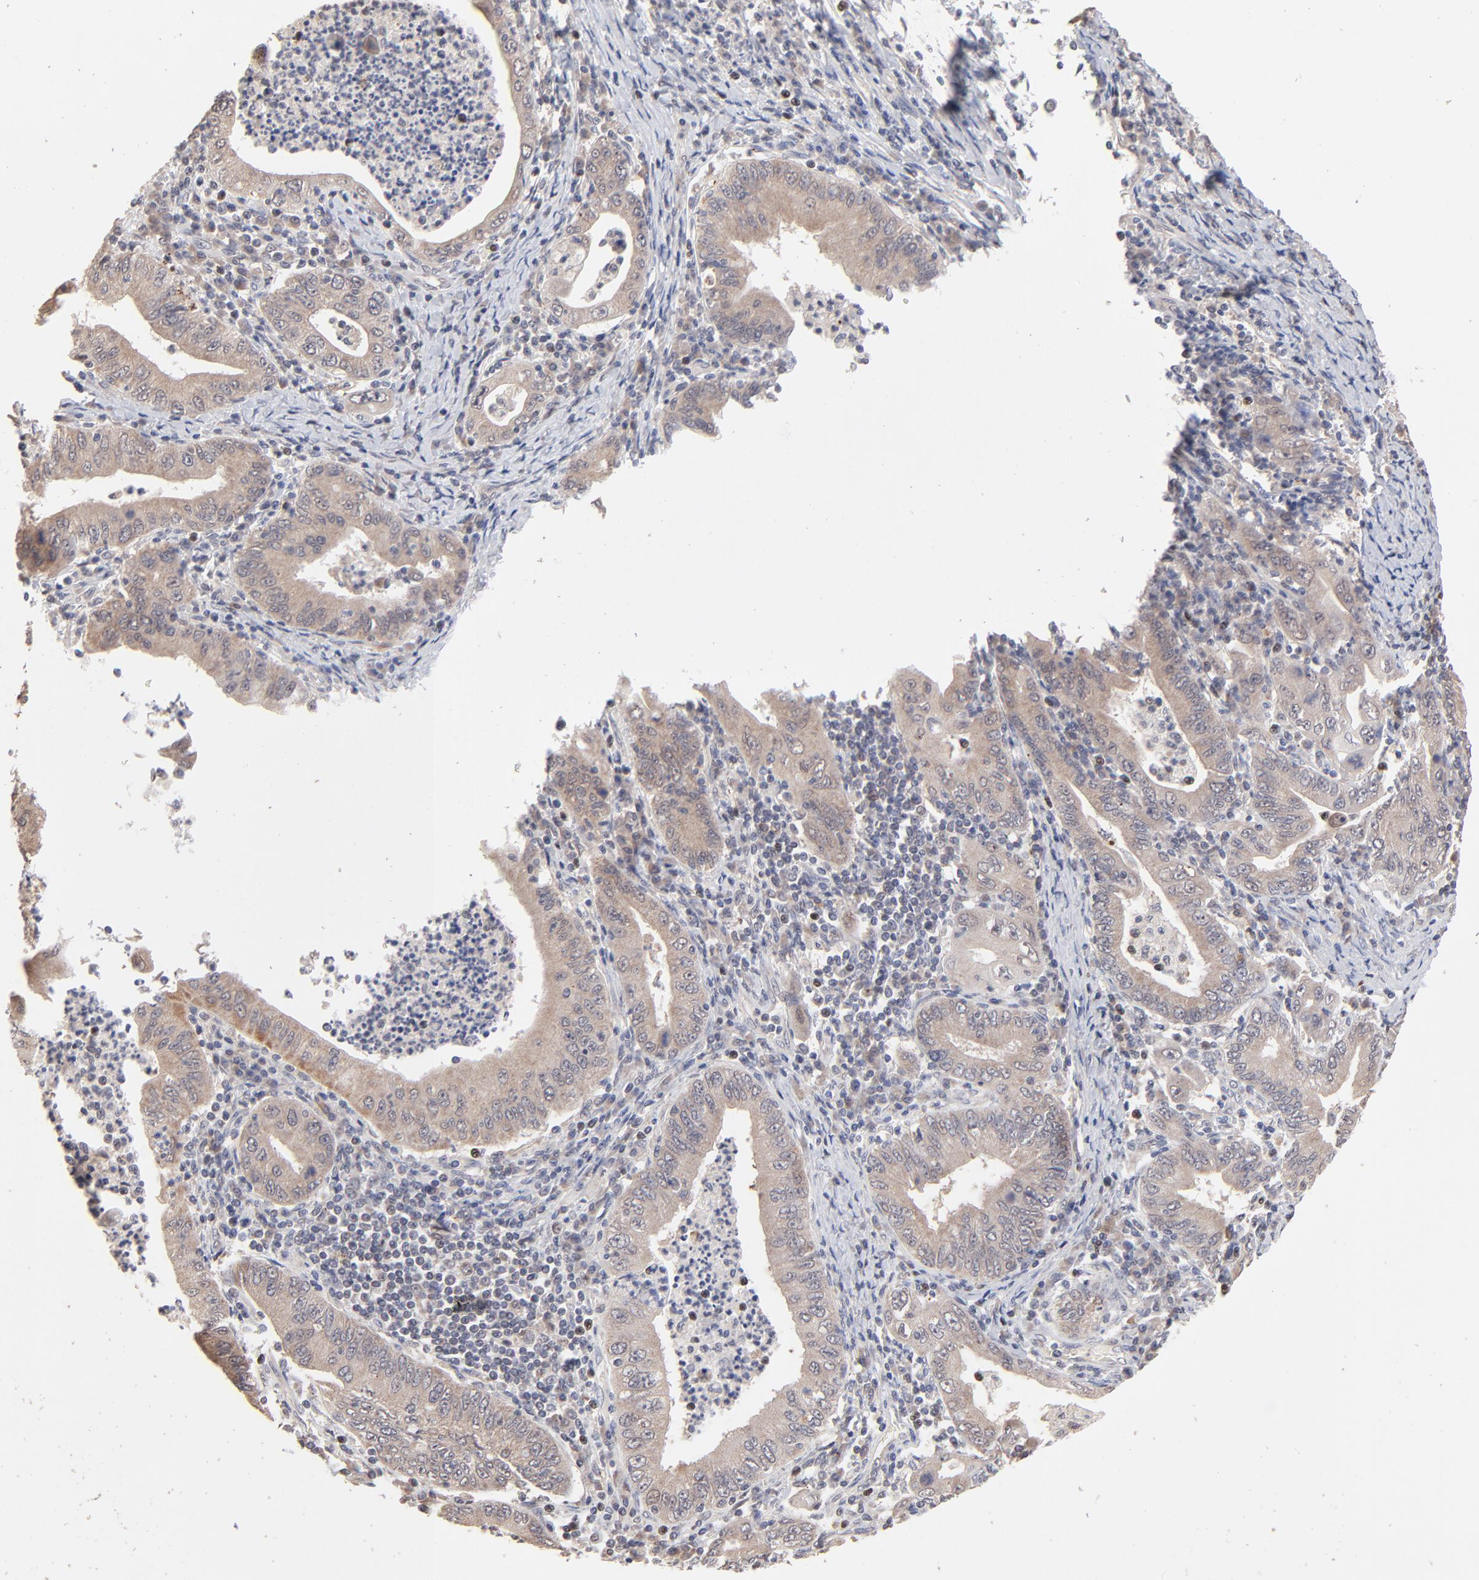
{"staining": {"intensity": "weak", "quantity": "25%-75%", "location": "cytoplasmic/membranous"}, "tissue": "stomach cancer", "cell_type": "Tumor cells", "image_type": "cancer", "snomed": [{"axis": "morphology", "description": "Normal tissue, NOS"}, {"axis": "morphology", "description": "Adenocarcinoma, NOS"}, {"axis": "topography", "description": "Esophagus"}, {"axis": "topography", "description": "Stomach, upper"}, {"axis": "topography", "description": "Peripheral nerve tissue"}], "caption": "Weak cytoplasmic/membranous positivity for a protein is seen in approximately 25%-75% of tumor cells of stomach cancer using IHC.", "gene": "MSL2", "patient": {"sex": "male", "age": 62}}